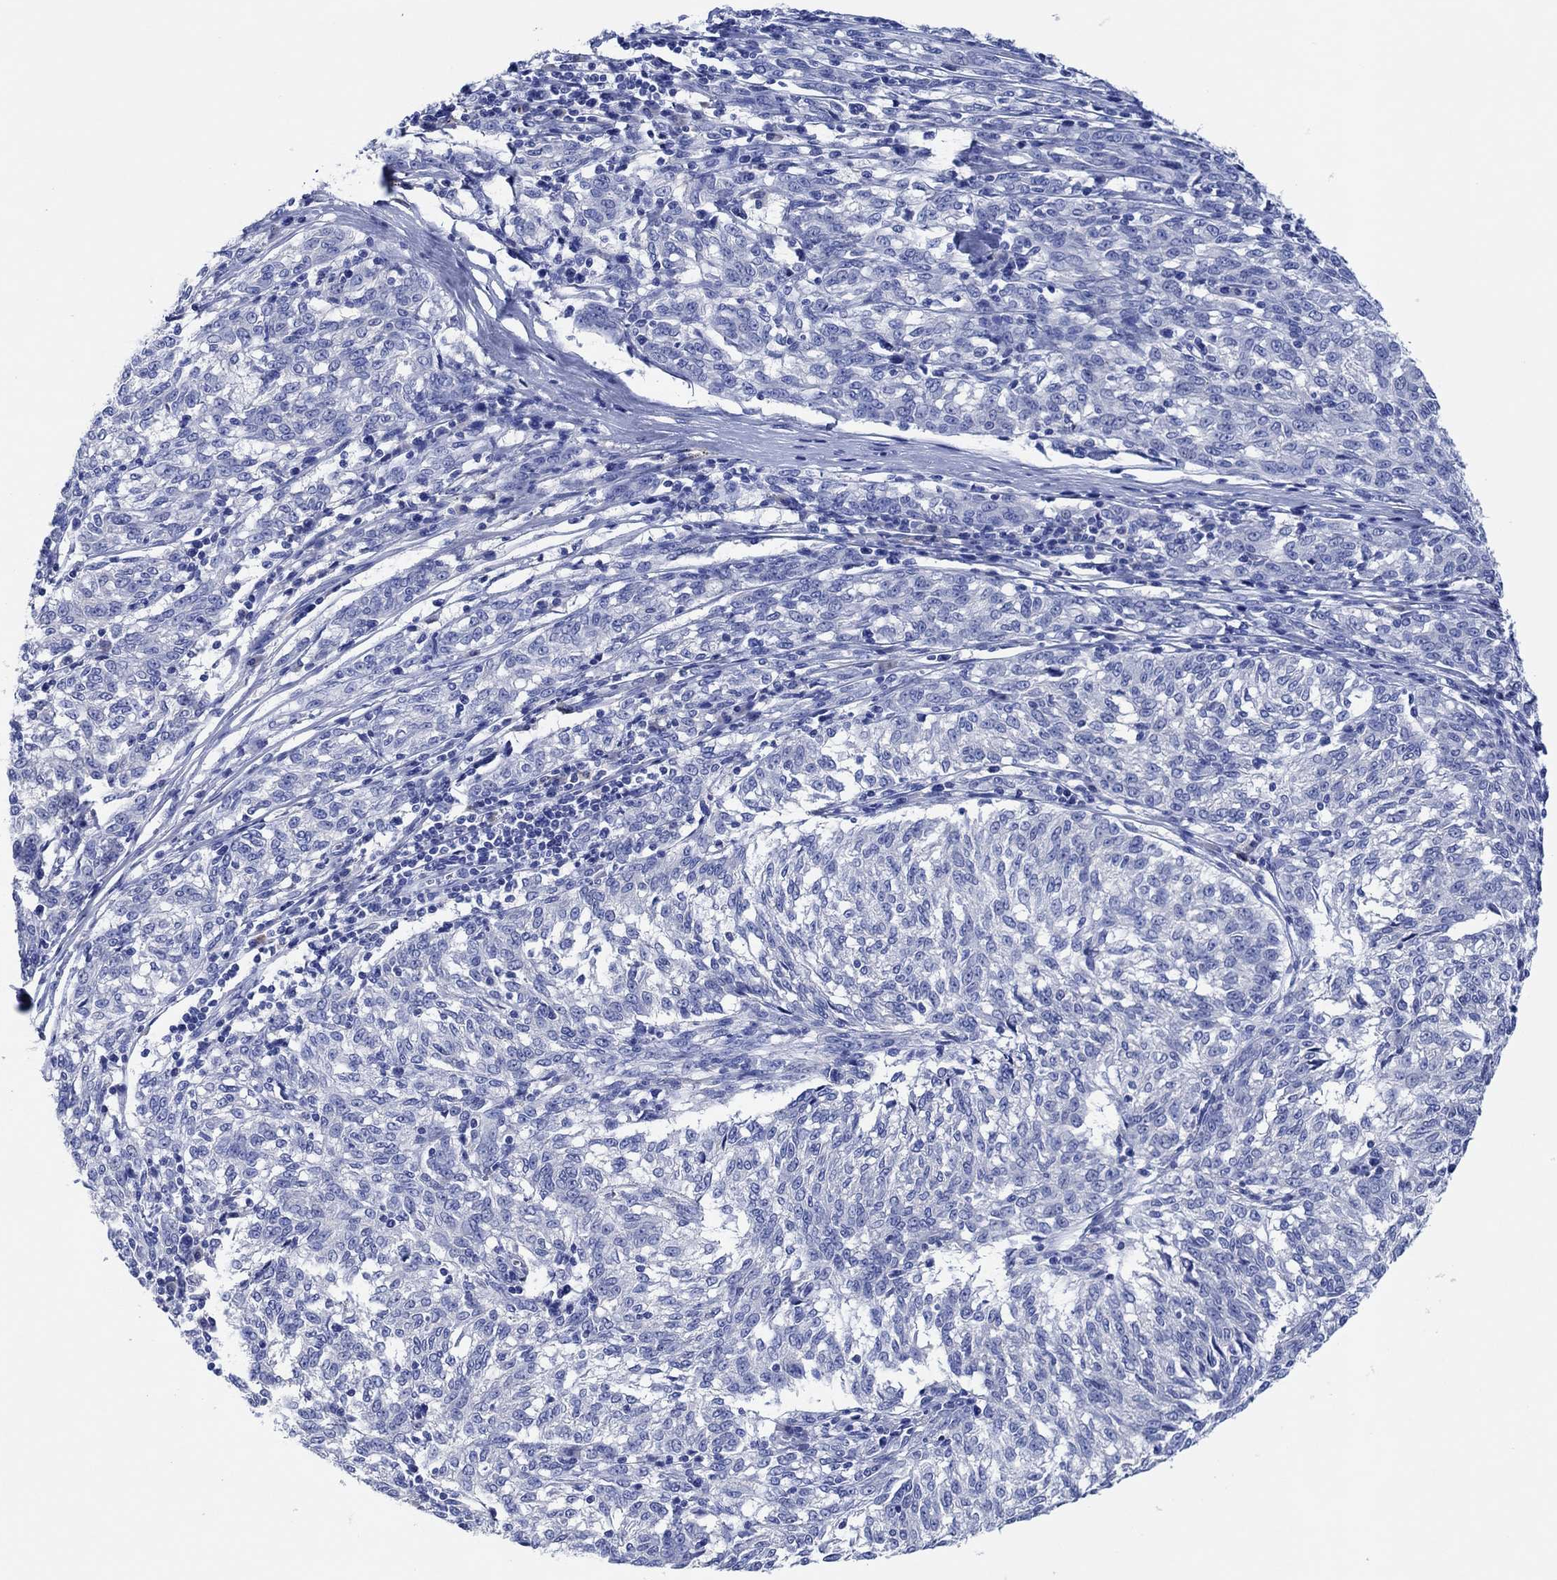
{"staining": {"intensity": "negative", "quantity": "none", "location": "none"}, "tissue": "melanoma", "cell_type": "Tumor cells", "image_type": "cancer", "snomed": [{"axis": "morphology", "description": "Malignant melanoma, NOS"}, {"axis": "topography", "description": "Skin"}], "caption": "Tumor cells show no significant protein staining in malignant melanoma.", "gene": "CPNE6", "patient": {"sex": "female", "age": 72}}